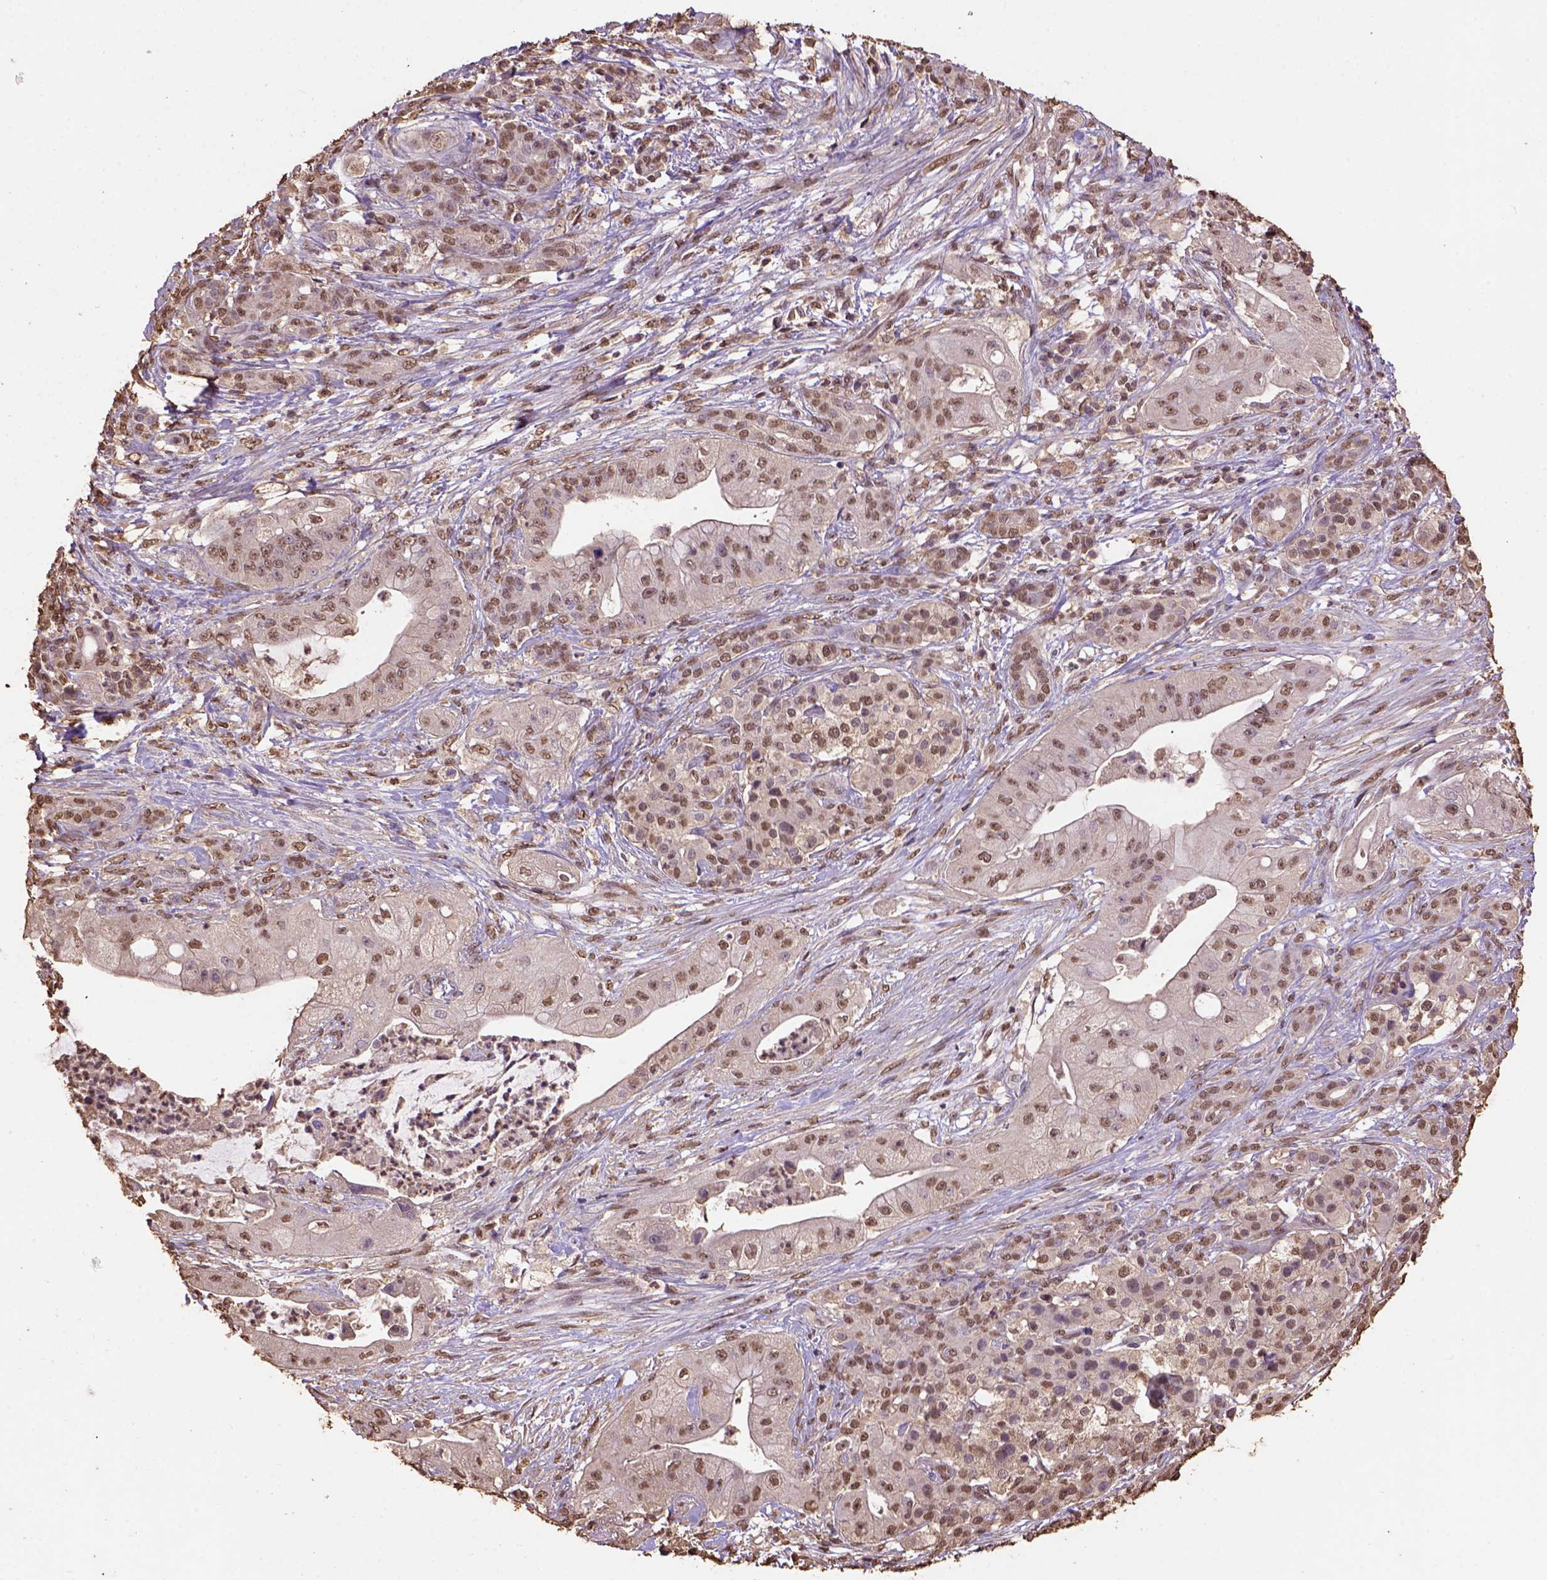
{"staining": {"intensity": "moderate", "quantity": ">75%", "location": "nuclear"}, "tissue": "pancreatic cancer", "cell_type": "Tumor cells", "image_type": "cancer", "snomed": [{"axis": "morphology", "description": "Normal tissue, NOS"}, {"axis": "morphology", "description": "Inflammation, NOS"}, {"axis": "morphology", "description": "Adenocarcinoma, NOS"}, {"axis": "topography", "description": "Pancreas"}], "caption": "Pancreatic cancer was stained to show a protein in brown. There is medium levels of moderate nuclear staining in about >75% of tumor cells. (brown staining indicates protein expression, while blue staining denotes nuclei).", "gene": "CSTF2T", "patient": {"sex": "male", "age": 57}}